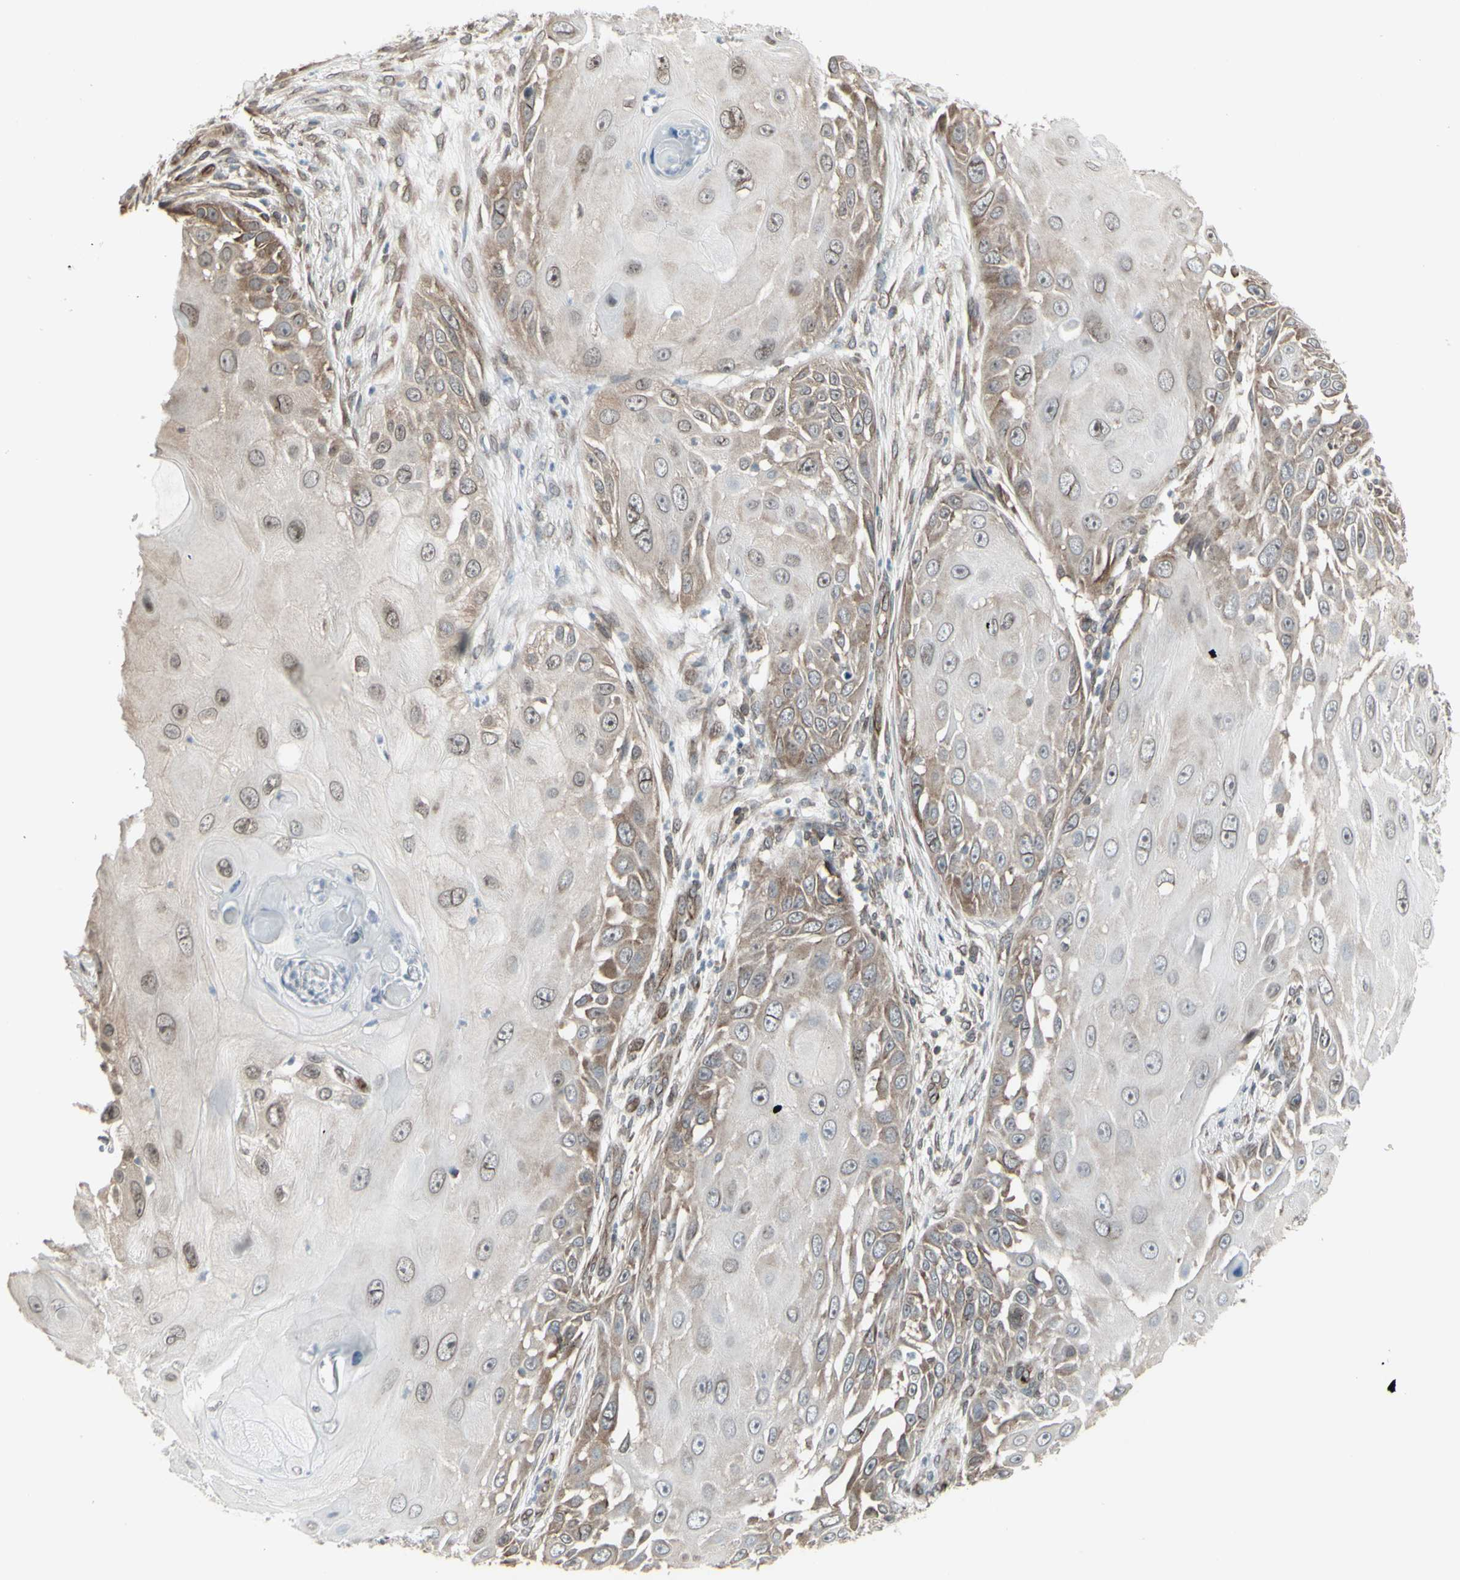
{"staining": {"intensity": "moderate", "quantity": "25%-75%", "location": "cytoplasmic/membranous,nuclear"}, "tissue": "skin cancer", "cell_type": "Tumor cells", "image_type": "cancer", "snomed": [{"axis": "morphology", "description": "Squamous cell carcinoma, NOS"}, {"axis": "topography", "description": "Skin"}], "caption": "Immunohistochemistry staining of skin cancer, which demonstrates medium levels of moderate cytoplasmic/membranous and nuclear positivity in approximately 25%-75% of tumor cells indicating moderate cytoplasmic/membranous and nuclear protein expression. The staining was performed using DAB (3,3'-diaminobenzidine) (brown) for protein detection and nuclei were counterstained in hematoxylin (blue).", "gene": "DTX3L", "patient": {"sex": "female", "age": 44}}